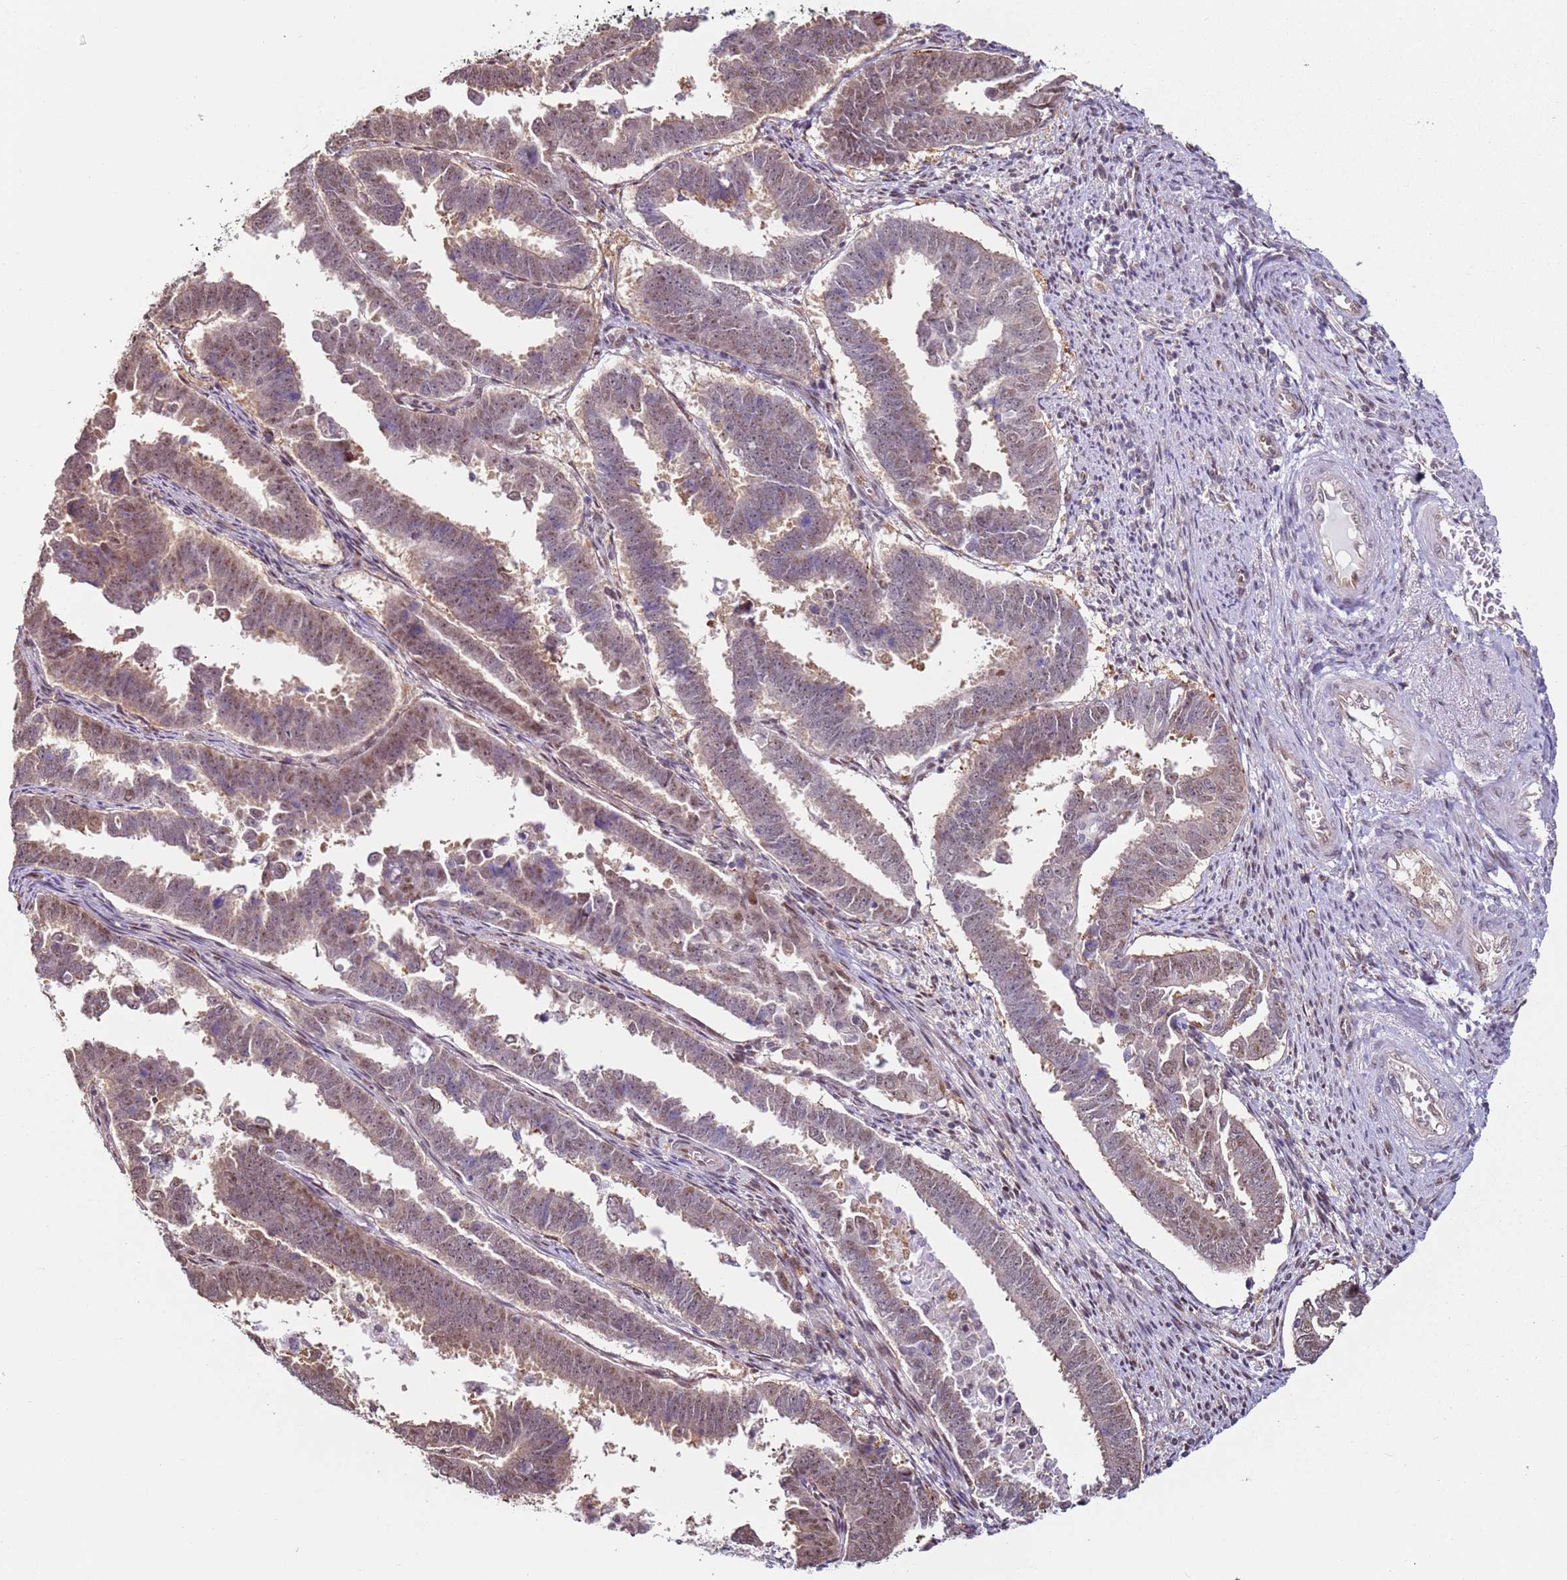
{"staining": {"intensity": "moderate", "quantity": "<25%", "location": "cytoplasmic/membranous,nuclear"}, "tissue": "endometrial cancer", "cell_type": "Tumor cells", "image_type": "cancer", "snomed": [{"axis": "morphology", "description": "Adenocarcinoma, NOS"}, {"axis": "topography", "description": "Endometrium"}], "caption": "Tumor cells display moderate cytoplasmic/membranous and nuclear expression in approximately <25% of cells in endometrial cancer (adenocarcinoma). The staining was performed using DAB (3,3'-diaminobenzidine), with brown indicating positive protein expression. Nuclei are stained blue with hematoxylin.", "gene": "PSMD4", "patient": {"sex": "female", "age": 75}}